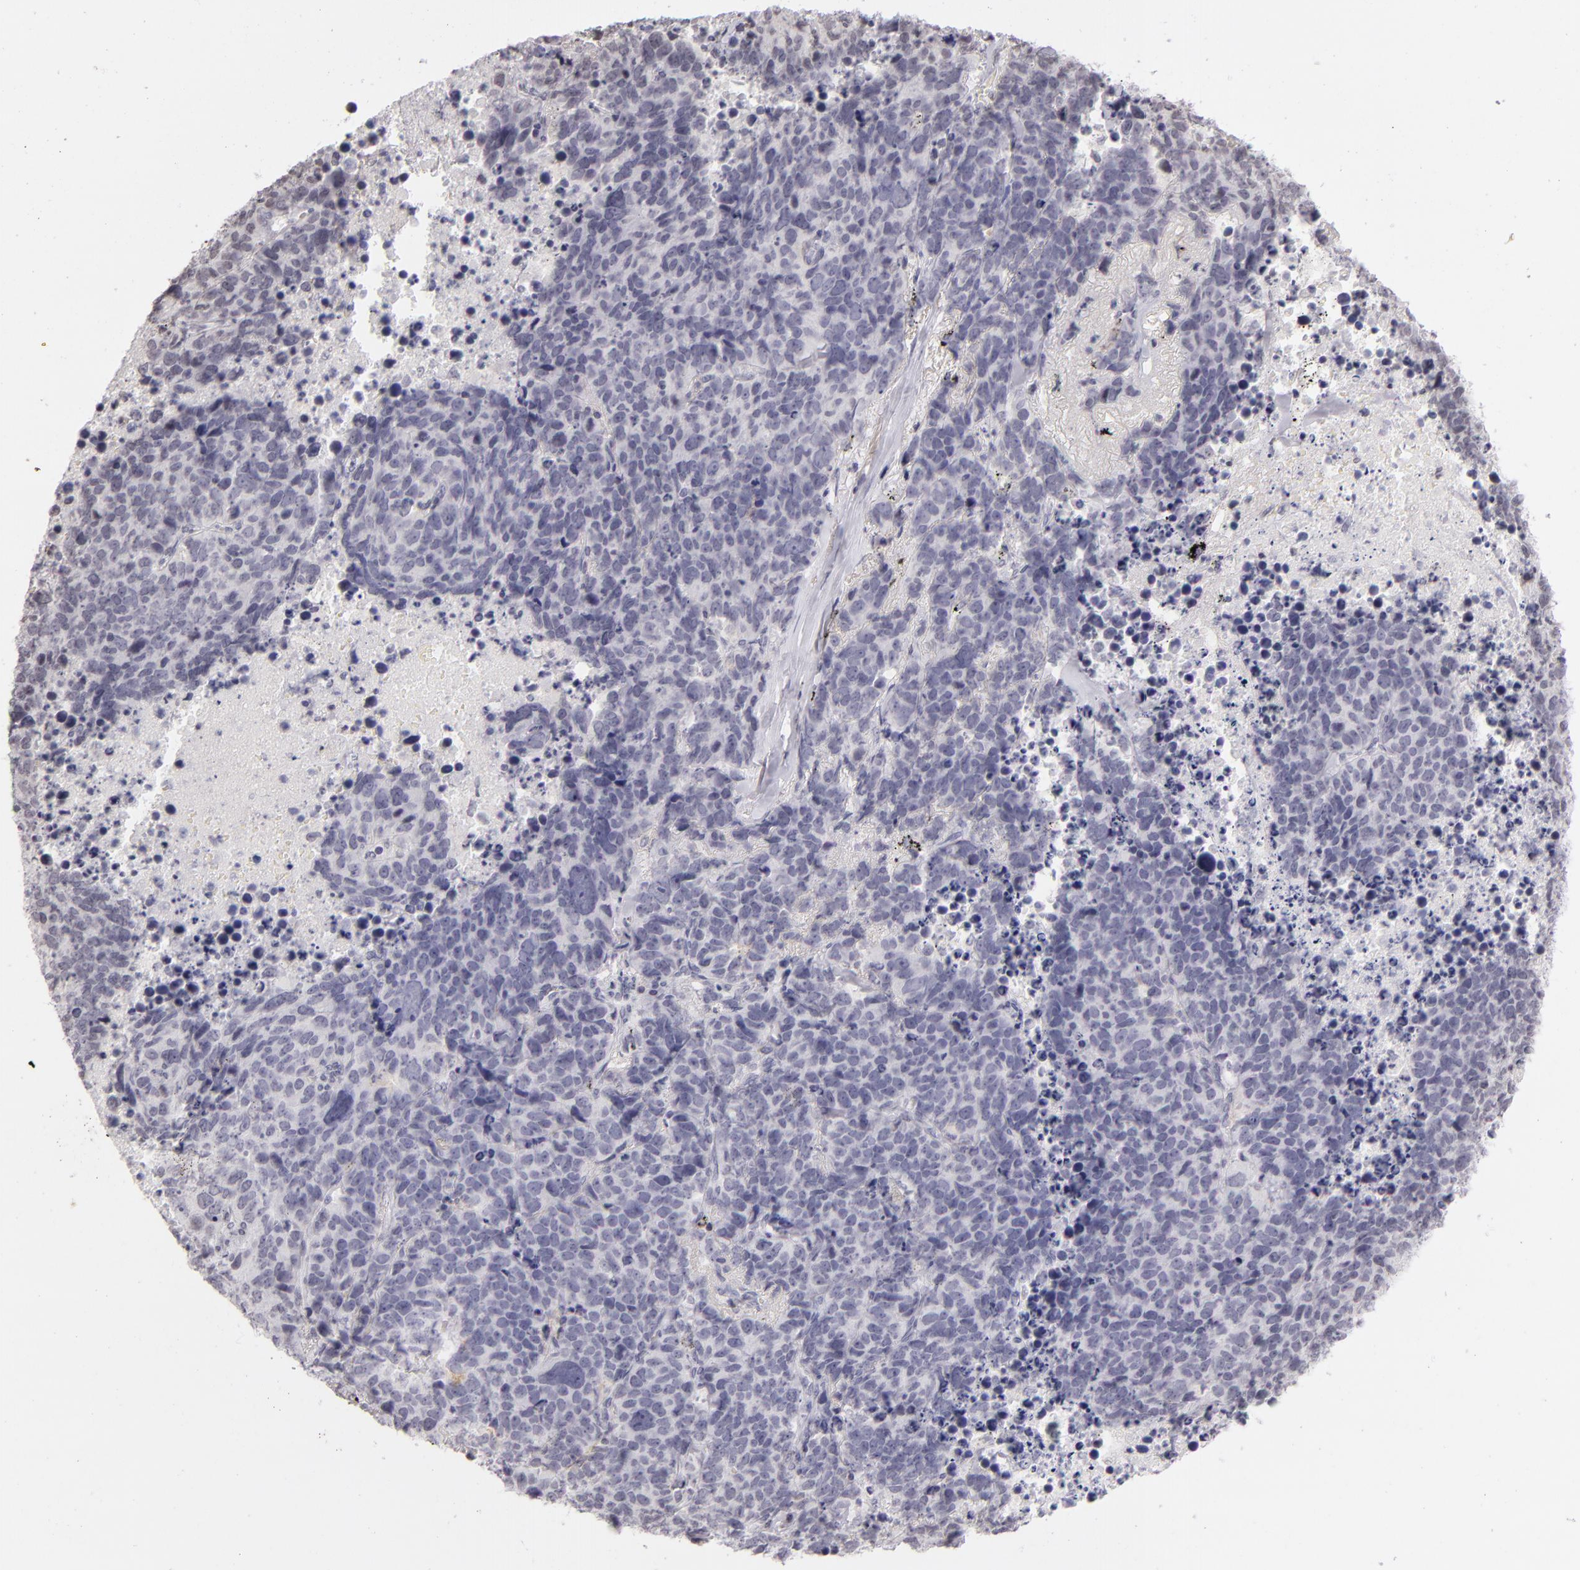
{"staining": {"intensity": "negative", "quantity": "none", "location": "none"}, "tissue": "lung cancer", "cell_type": "Tumor cells", "image_type": "cancer", "snomed": [{"axis": "morphology", "description": "Carcinoid, malignant, NOS"}, {"axis": "topography", "description": "Lung"}], "caption": "Tumor cells are negative for brown protein staining in malignant carcinoid (lung).", "gene": "CD40", "patient": {"sex": "male", "age": 60}}